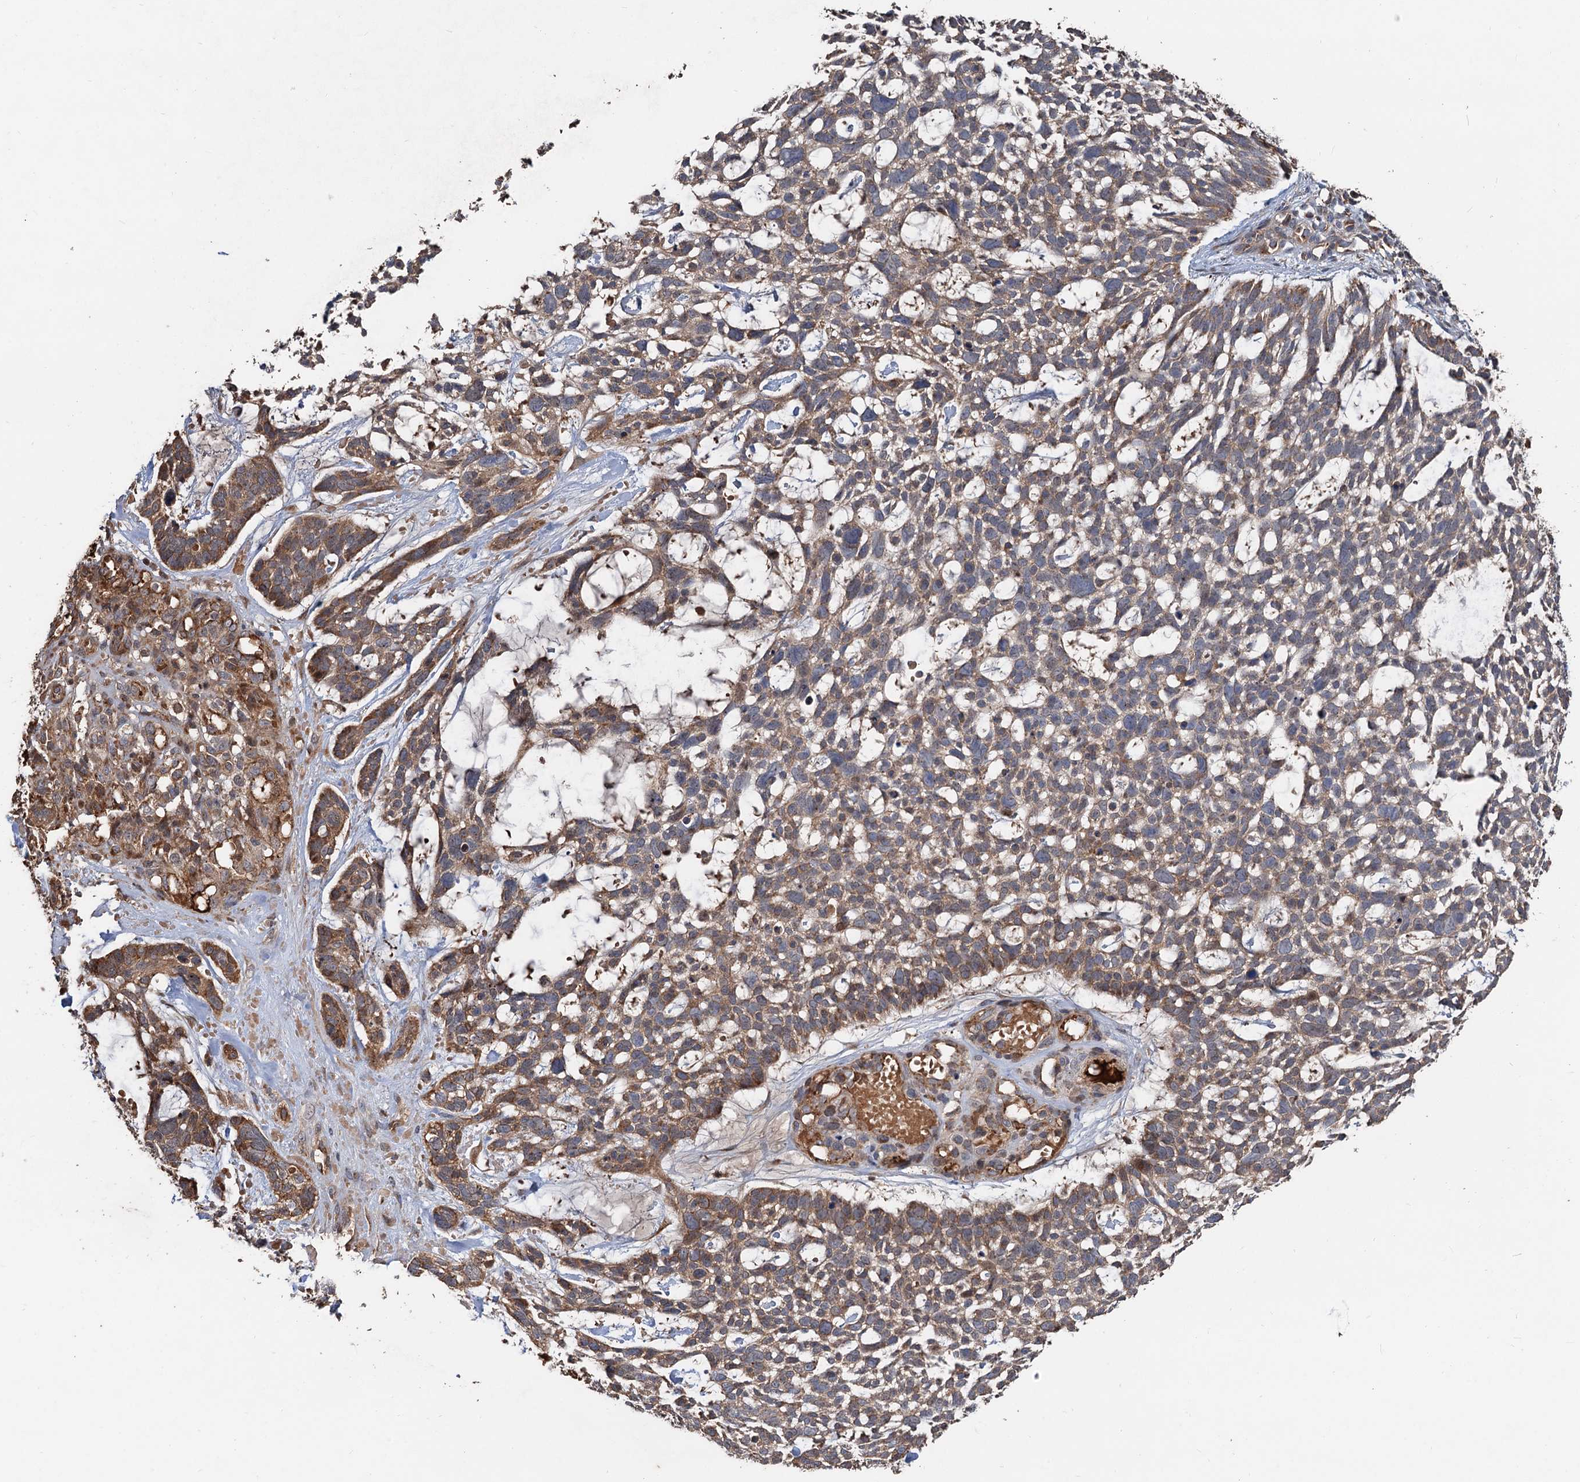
{"staining": {"intensity": "moderate", "quantity": ">75%", "location": "cytoplasmic/membranous"}, "tissue": "skin cancer", "cell_type": "Tumor cells", "image_type": "cancer", "snomed": [{"axis": "morphology", "description": "Basal cell carcinoma"}, {"axis": "topography", "description": "Skin"}], "caption": "Brown immunohistochemical staining in human skin cancer (basal cell carcinoma) shows moderate cytoplasmic/membranous expression in about >75% of tumor cells.", "gene": "DEXI", "patient": {"sex": "male", "age": 88}}